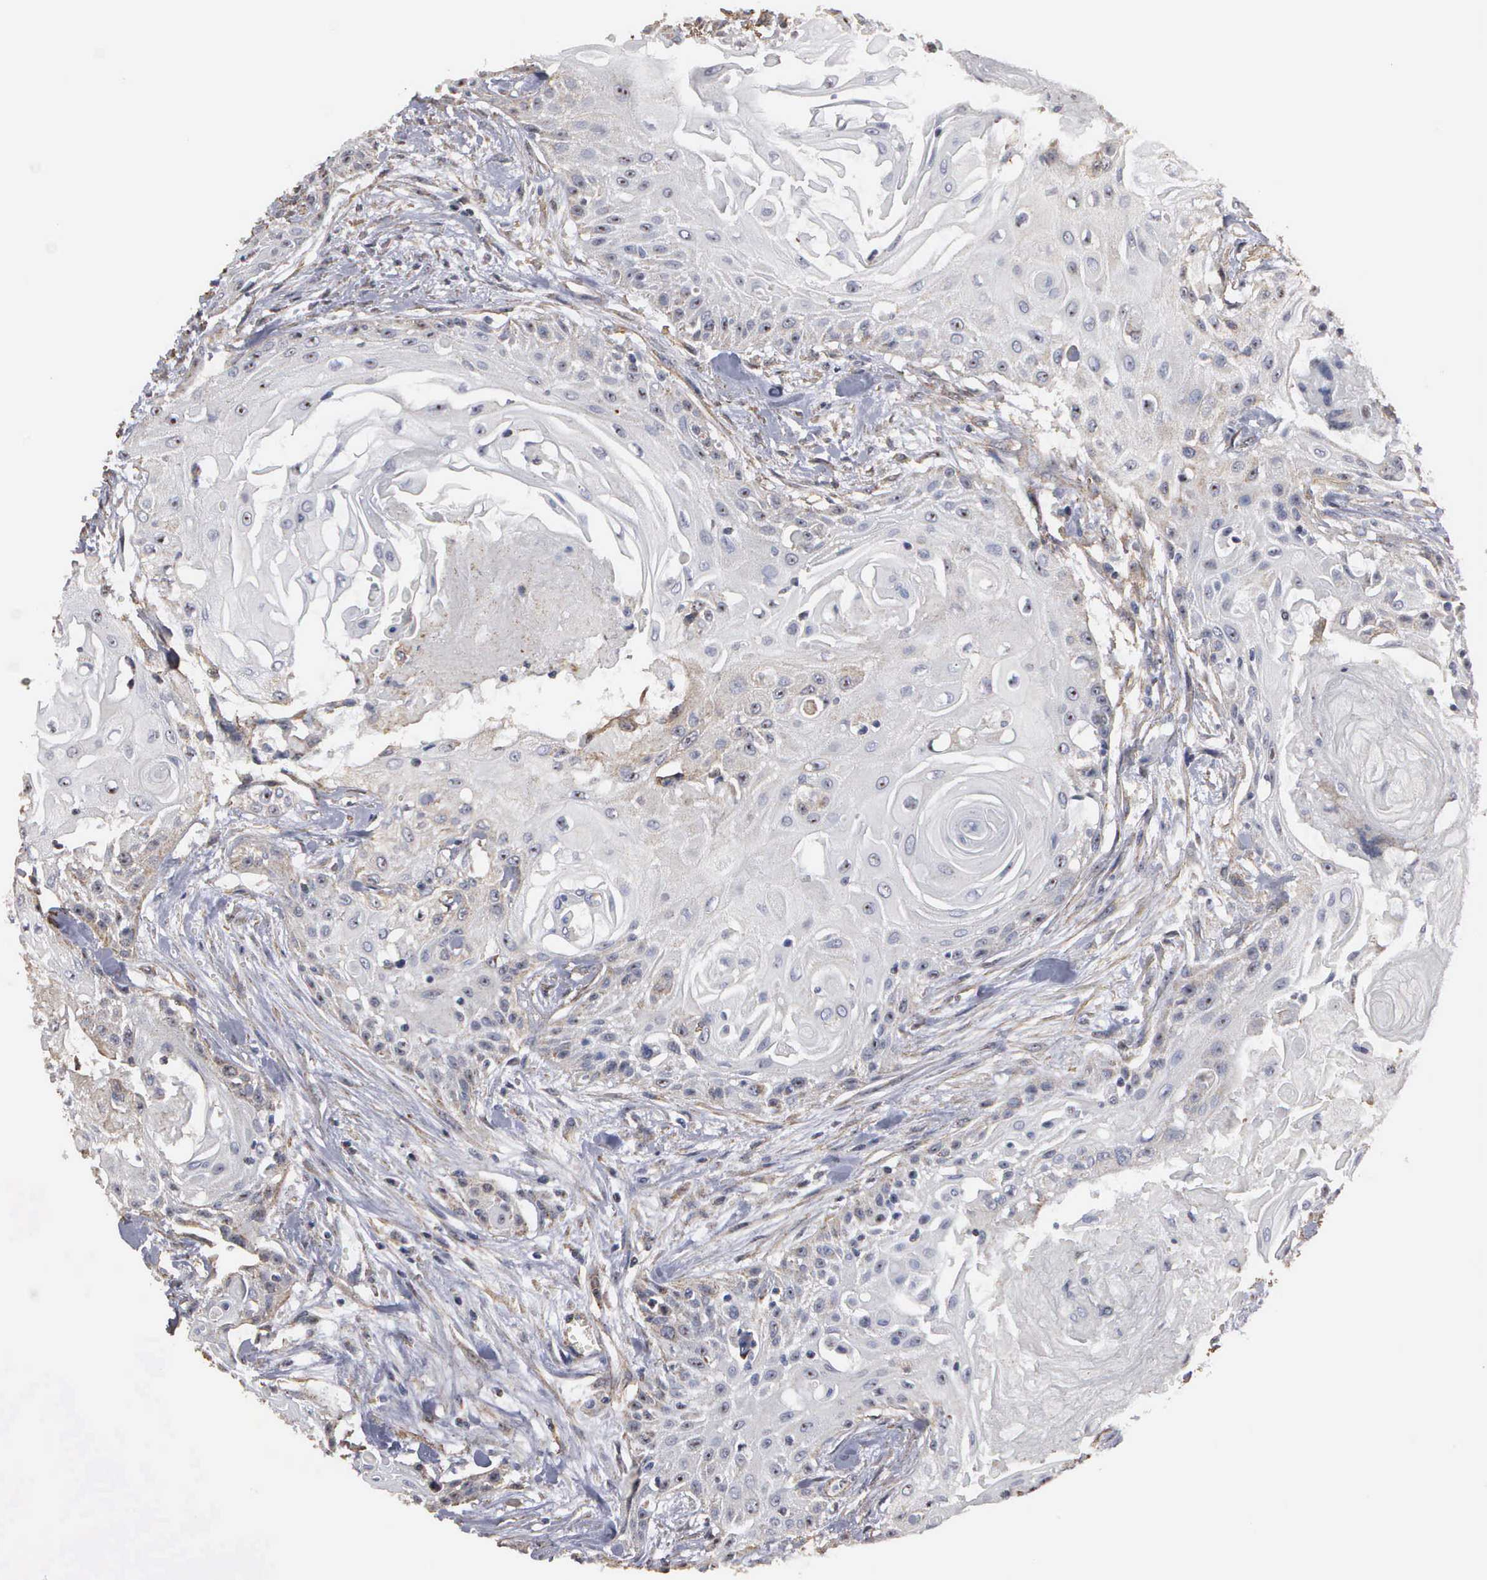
{"staining": {"intensity": "weak", "quantity": "<25%", "location": "nuclear"}, "tissue": "head and neck cancer", "cell_type": "Tumor cells", "image_type": "cancer", "snomed": [{"axis": "morphology", "description": "Squamous cell carcinoma, NOS"}, {"axis": "morphology", "description": "Squamous cell carcinoma, metastatic, NOS"}, {"axis": "topography", "description": "Lymph node"}, {"axis": "topography", "description": "Salivary gland"}, {"axis": "topography", "description": "Head-Neck"}], "caption": "The micrograph displays no significant staining in tumor cells of metastatic squamous cell carcinoma (head and neck).", "gene": "NGDN", "patient": {"sex": "female", "age": 74}}